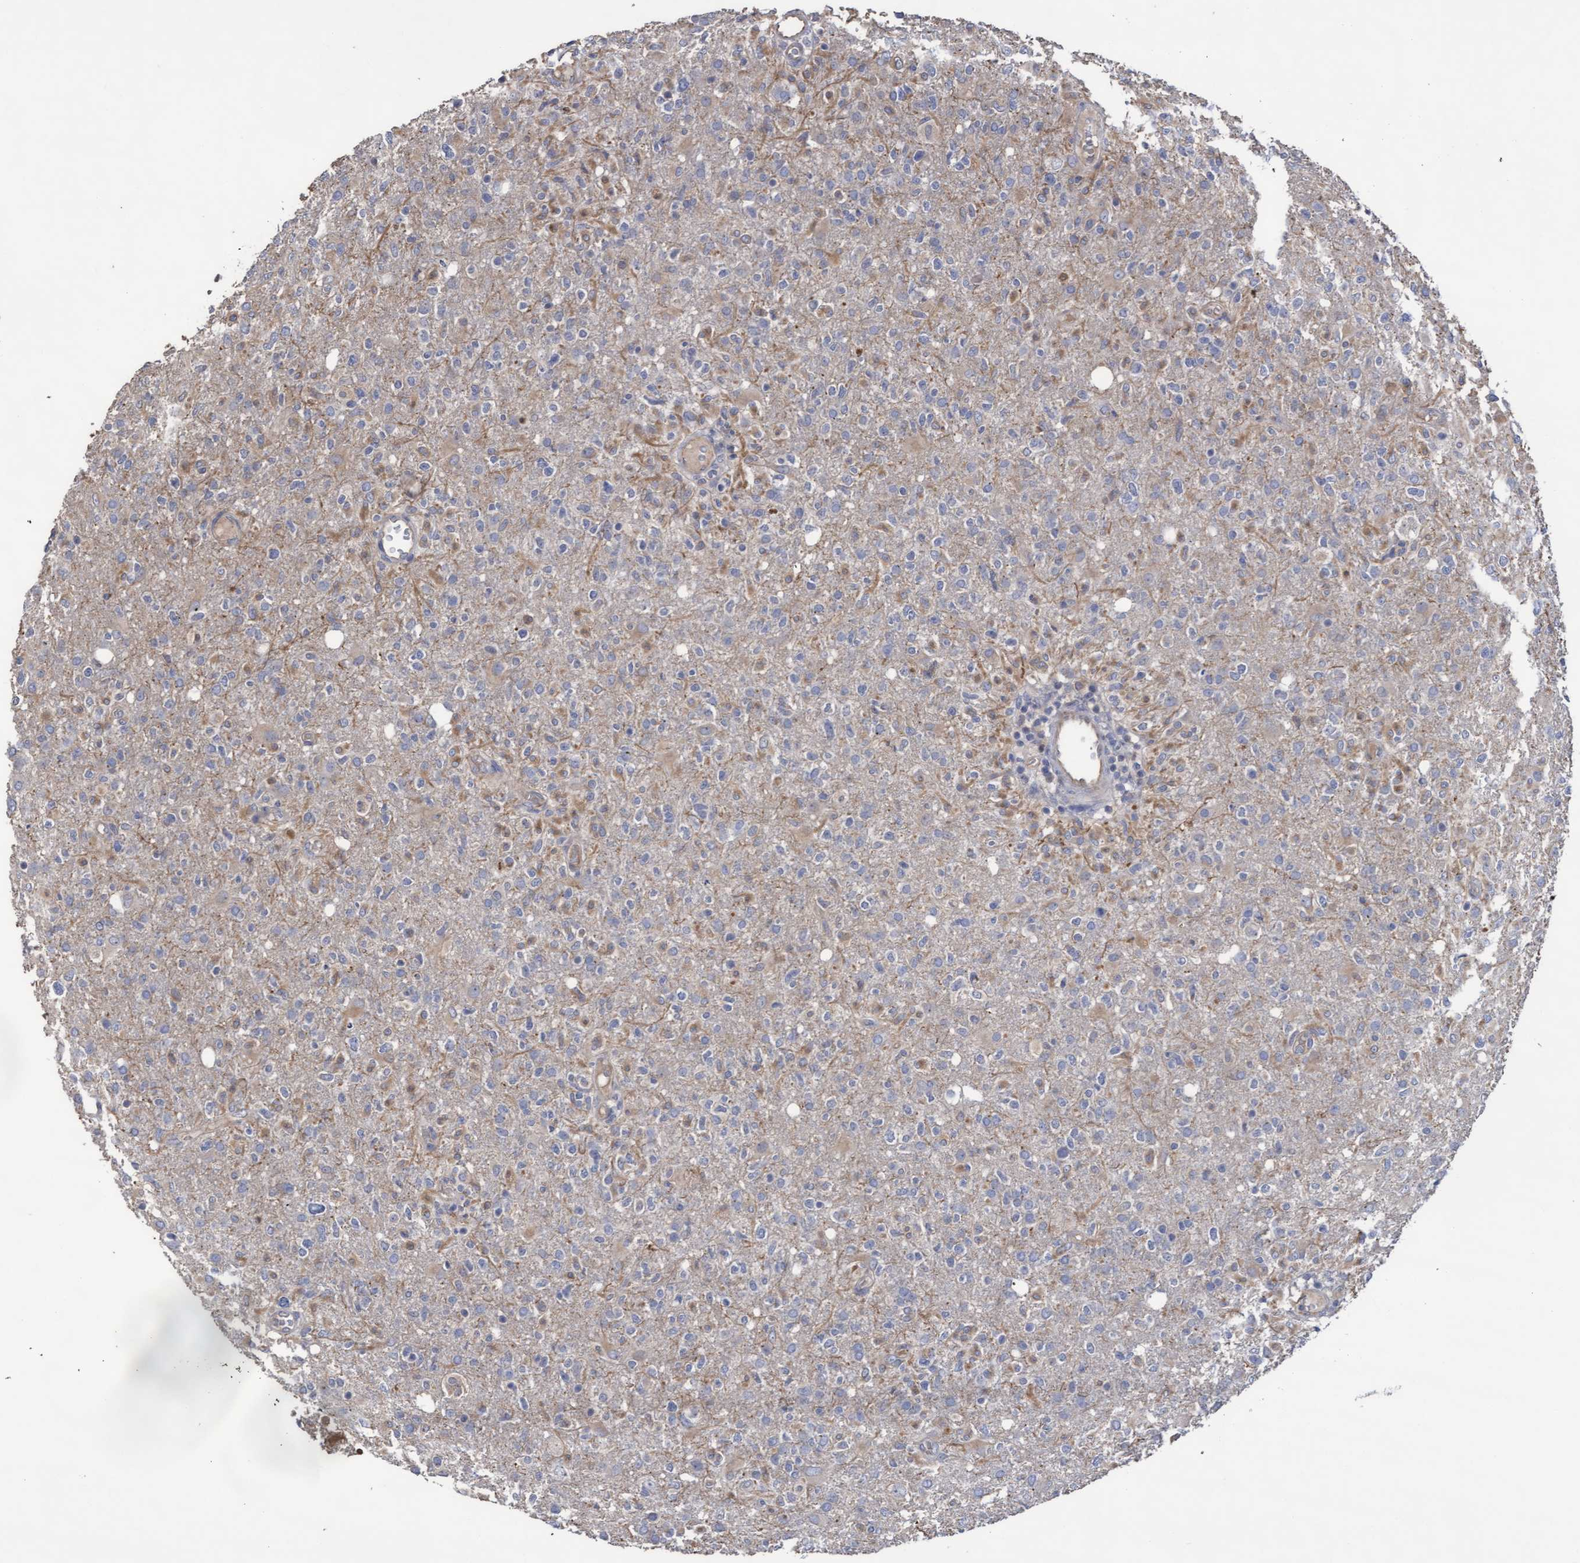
{"staining": {"intensity": "weak", "quantity": "<25%", "location": "cytoplasmic/membranous"}, "tissue": "glioma", "cell_type": "Tumor cells", "image_type": "cancer", "snomed": [{"axis": "morphology", "description": "Glioma, malignant, High grade"}, {"axis": "topography", "description": "Brain"}], "caption": "An image of human glioma is negative for staining in tumor cells. (Stains: DAB (3,3'-diaminobenzidine) immunohistochemistry with hematoxylin counter stain, Microscopy: brightfield microscopy at high magnification).", "gene": "KRT24", "patient": {"sex": "female", "age": 57}}